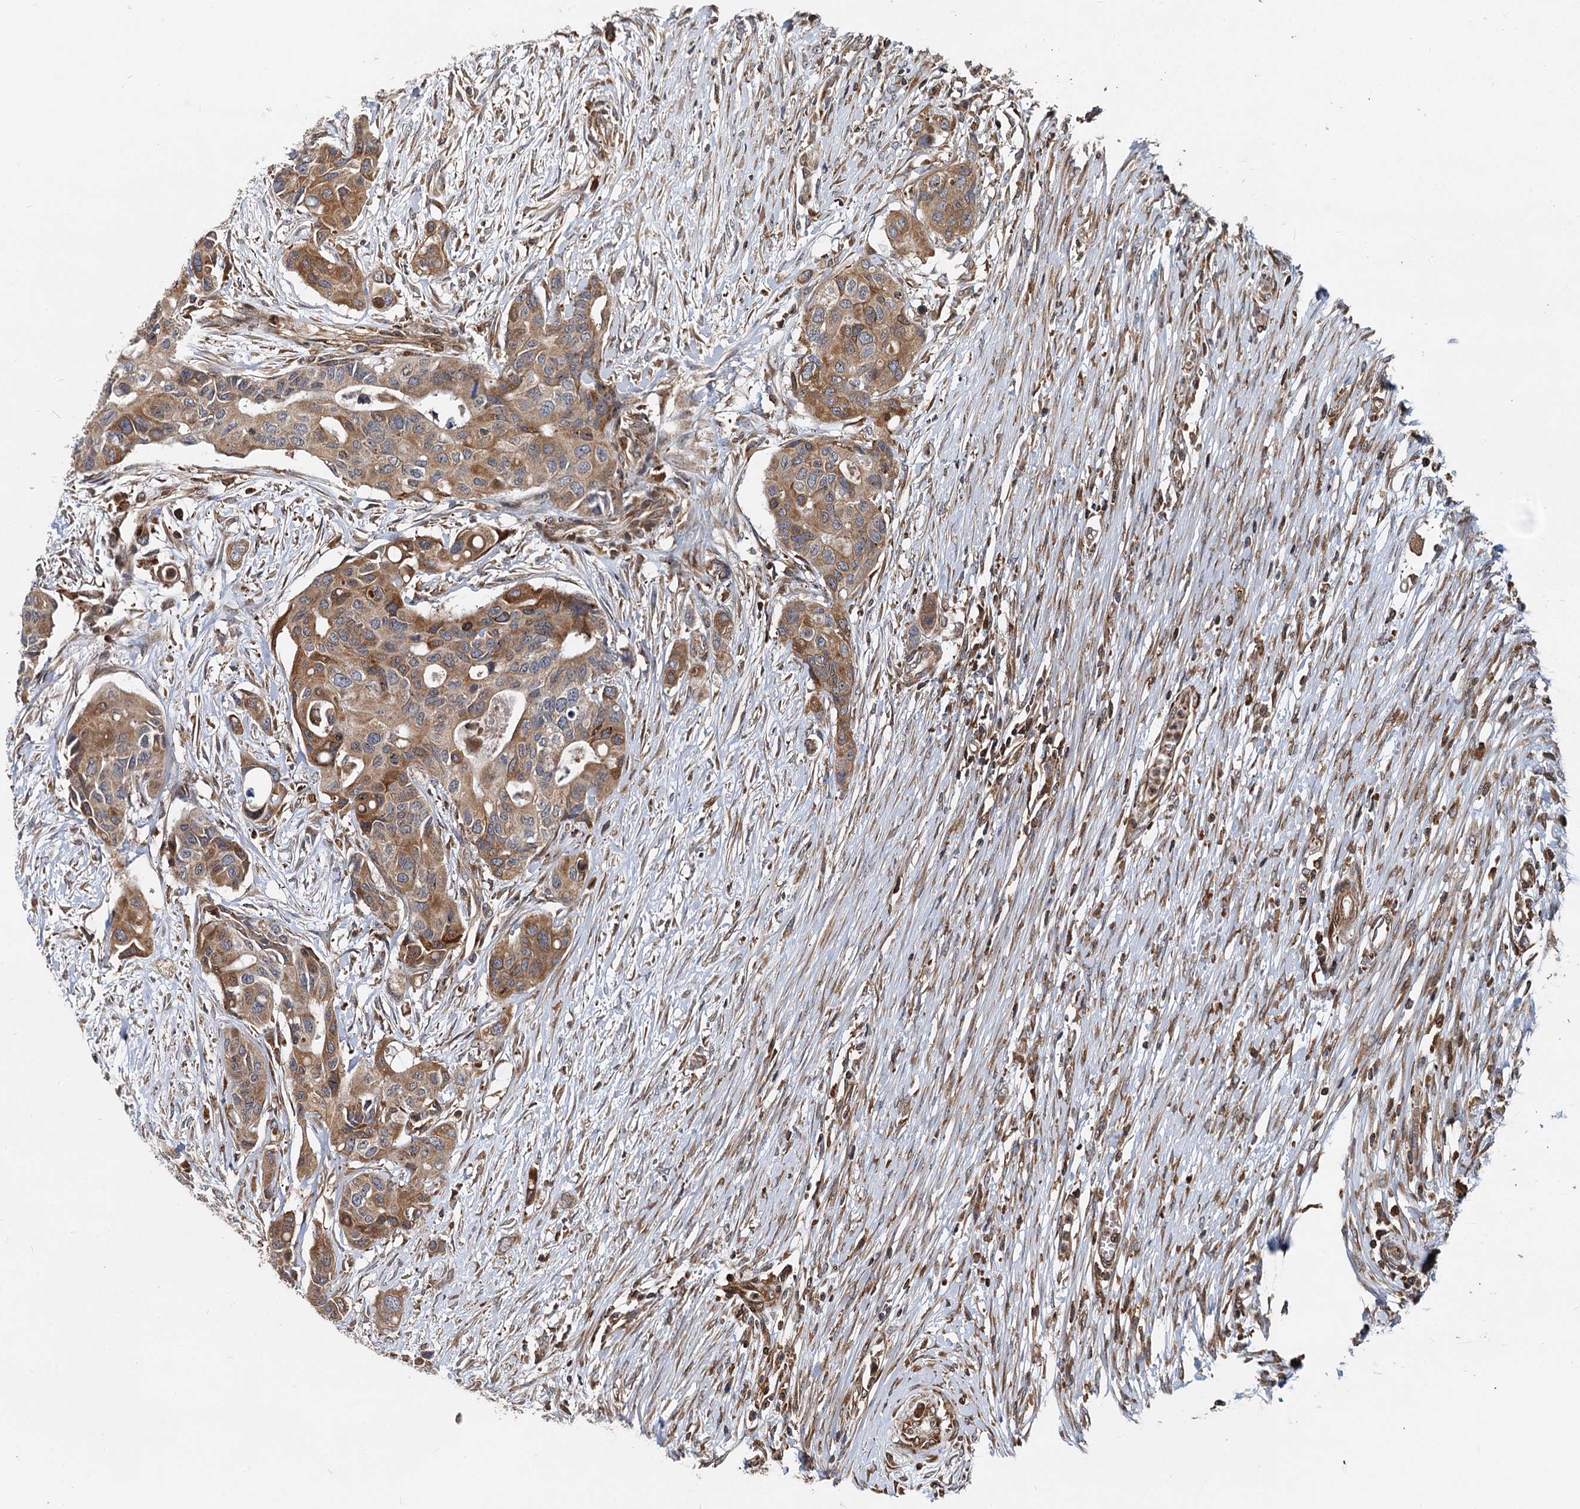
{"staining": {"intensity": "moderate", "quantity": ">75%", "location": "cytoplasmic/membranous"}, "tissue": "colorectal cancer", "cell_type": "Tumor cells", "image_type": "cancer", "snomed": [{"axis": "morphology", "description": "Adenocarcinoma, NOS"}, {"axis": "topography", "description": "Colon"}], "caption": "Protein staining of colorectal cancer tissue shows moderate cytoplasmic/membranous positivity in about >75% of tumor cells.", "gene": "STIM1", "patient": {"sex": "male", "age": 77}}